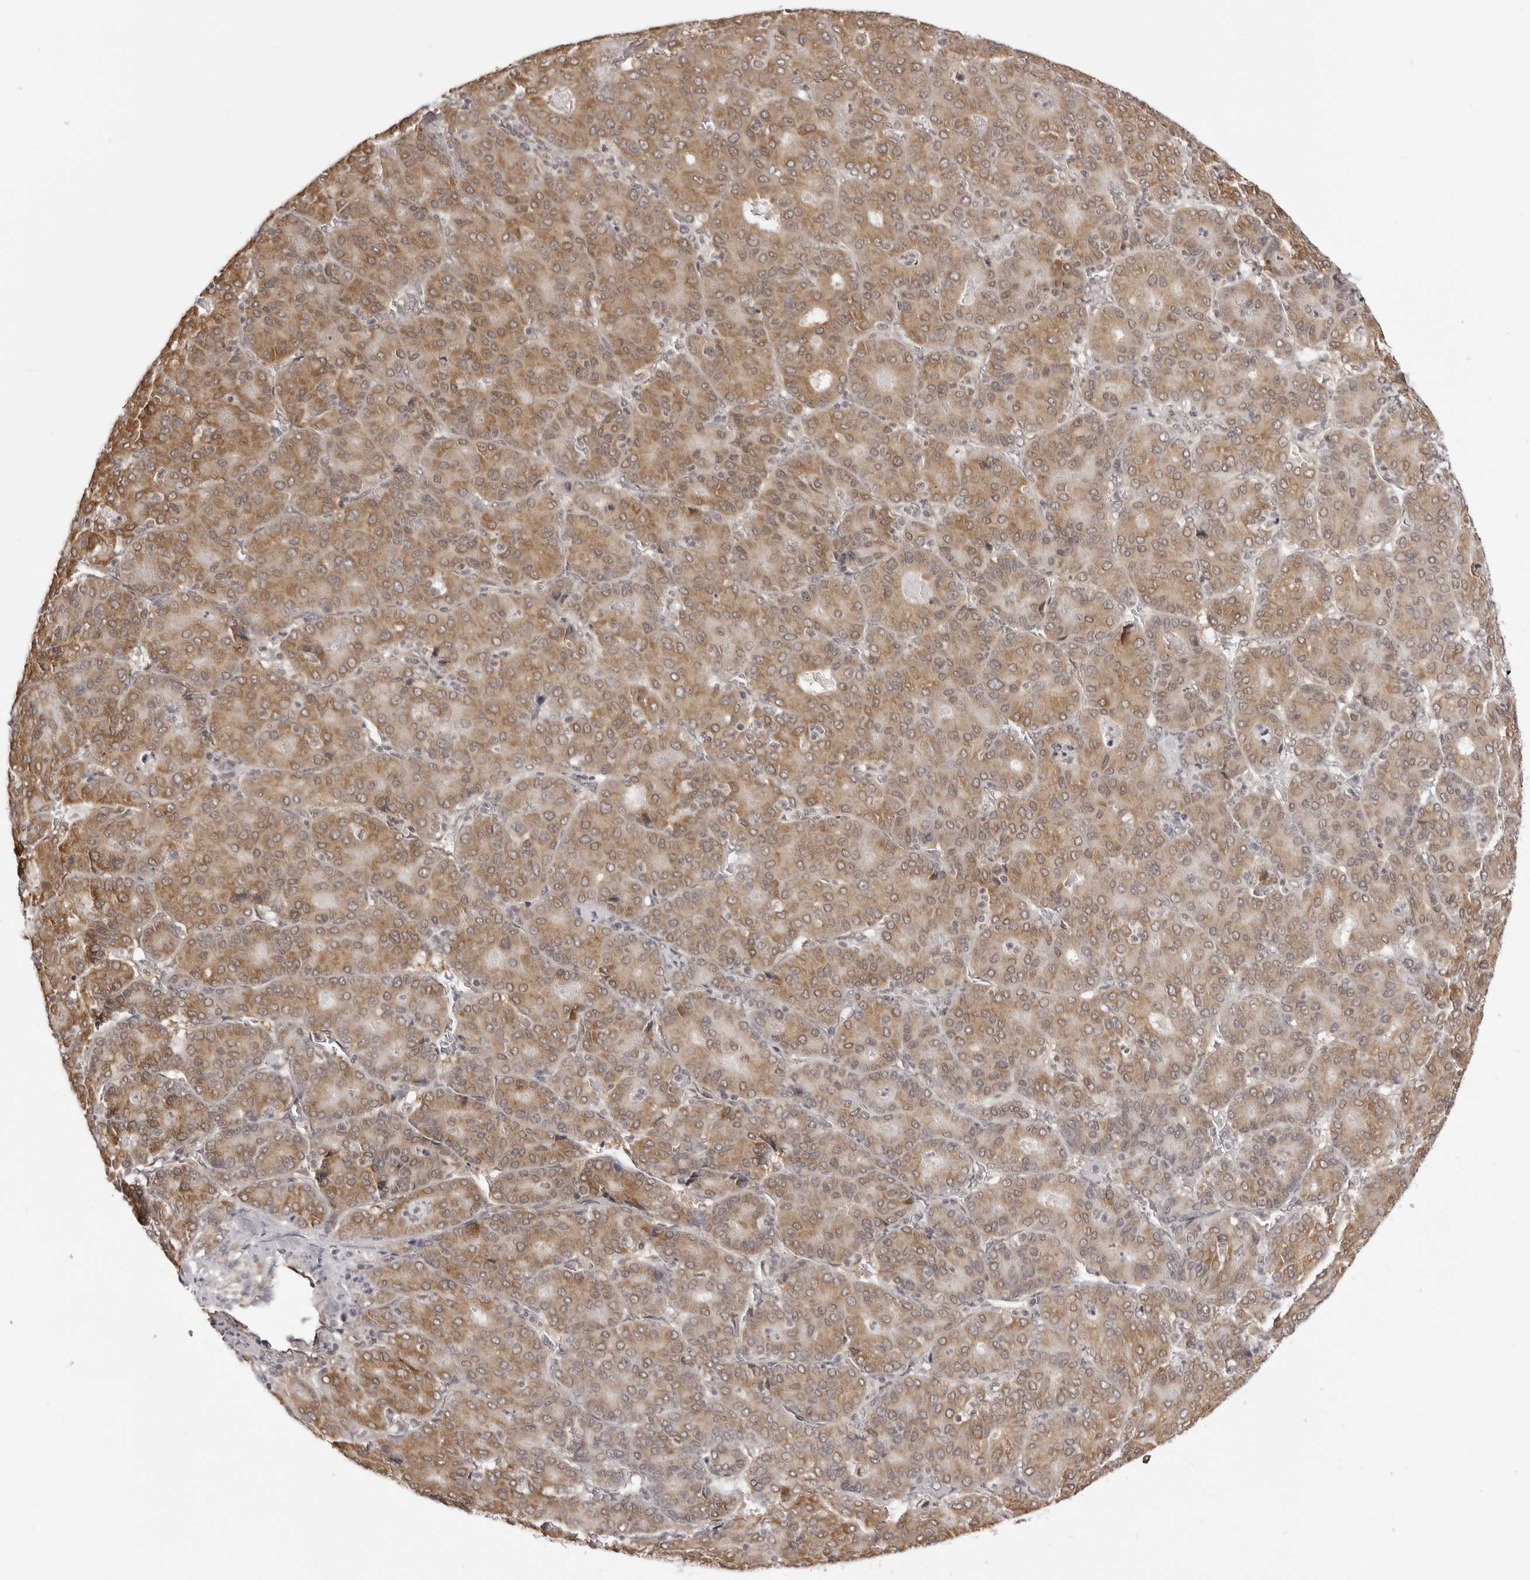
{"staining": {"intensity": "moderate", "quantity": ">75%", "location": "cytoplasmic/membranous"}, "tissue": "liver cancer", "cell_type": "Tumor cells", "image_type": "cancer", "snomed": [{"axis": "morphology", "description": "Carcinoma, Hepatocellular, NOS"}, {"axis": "topography", "description": "Liver"}], "caption": "Tumor cells demonstrate medium levels of moderate cytoplasmic/membranous expression in about >75% of cells in hepatocellular carcinoma (liver).", "gene": "ZC3H11A", "patient": {"sex": "male", "age": 65}}